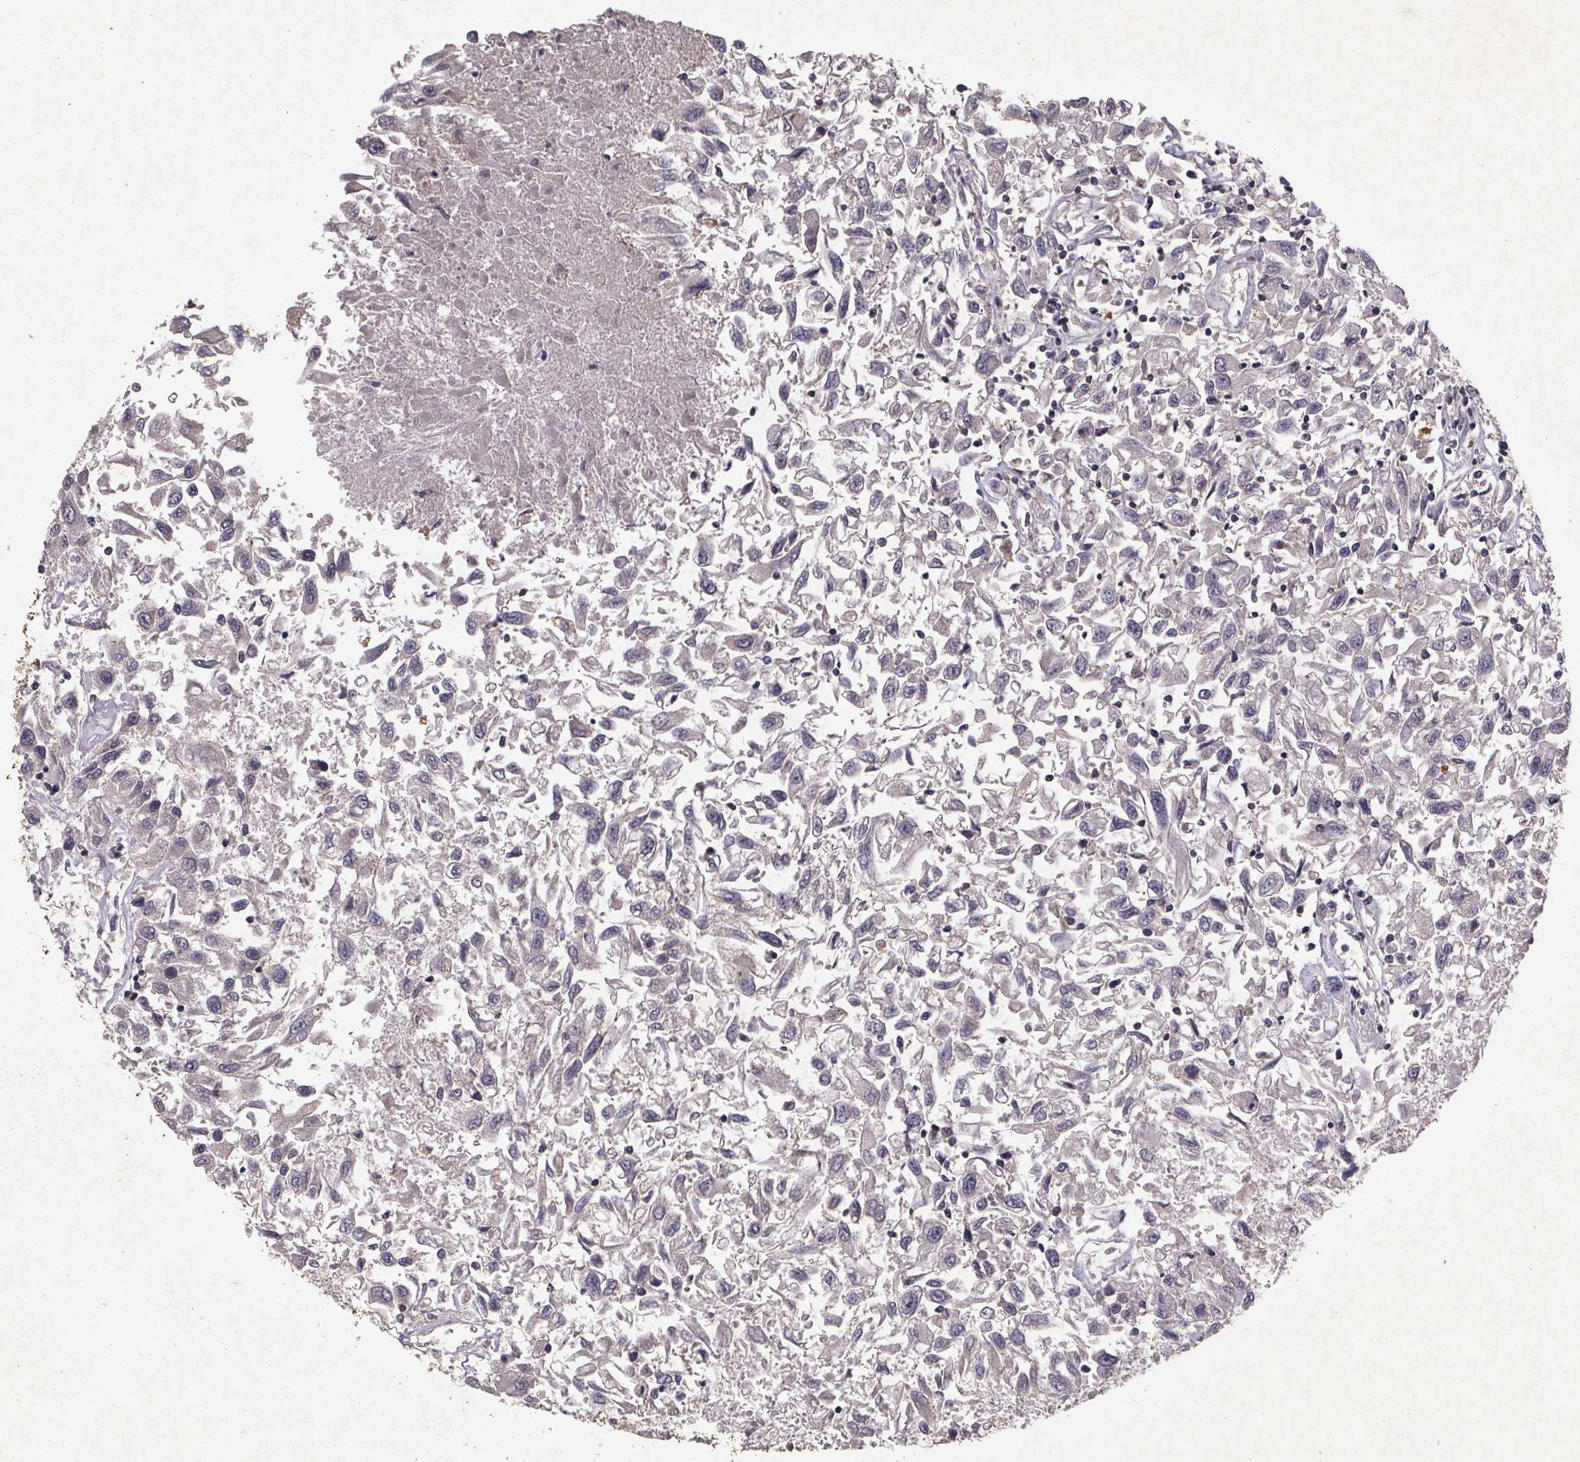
{"staining": {"intensity": "negative", "quantity": "none", "location": "none"}, "tissue": "renal cancer", "cell_type": "Tumor cells", "image_type": "cancer", "snomed": [{"axis": "morphology", "description": "Adenocarcinoma, NOS"}, {"axis": "topography", "description": "Kidney"}], "caption": "Tumor cells are negative for protein expression in human renal adenocarcinoma.", "gene": "PIERCE2", "patient": {"sex": "female", "age": 76}}